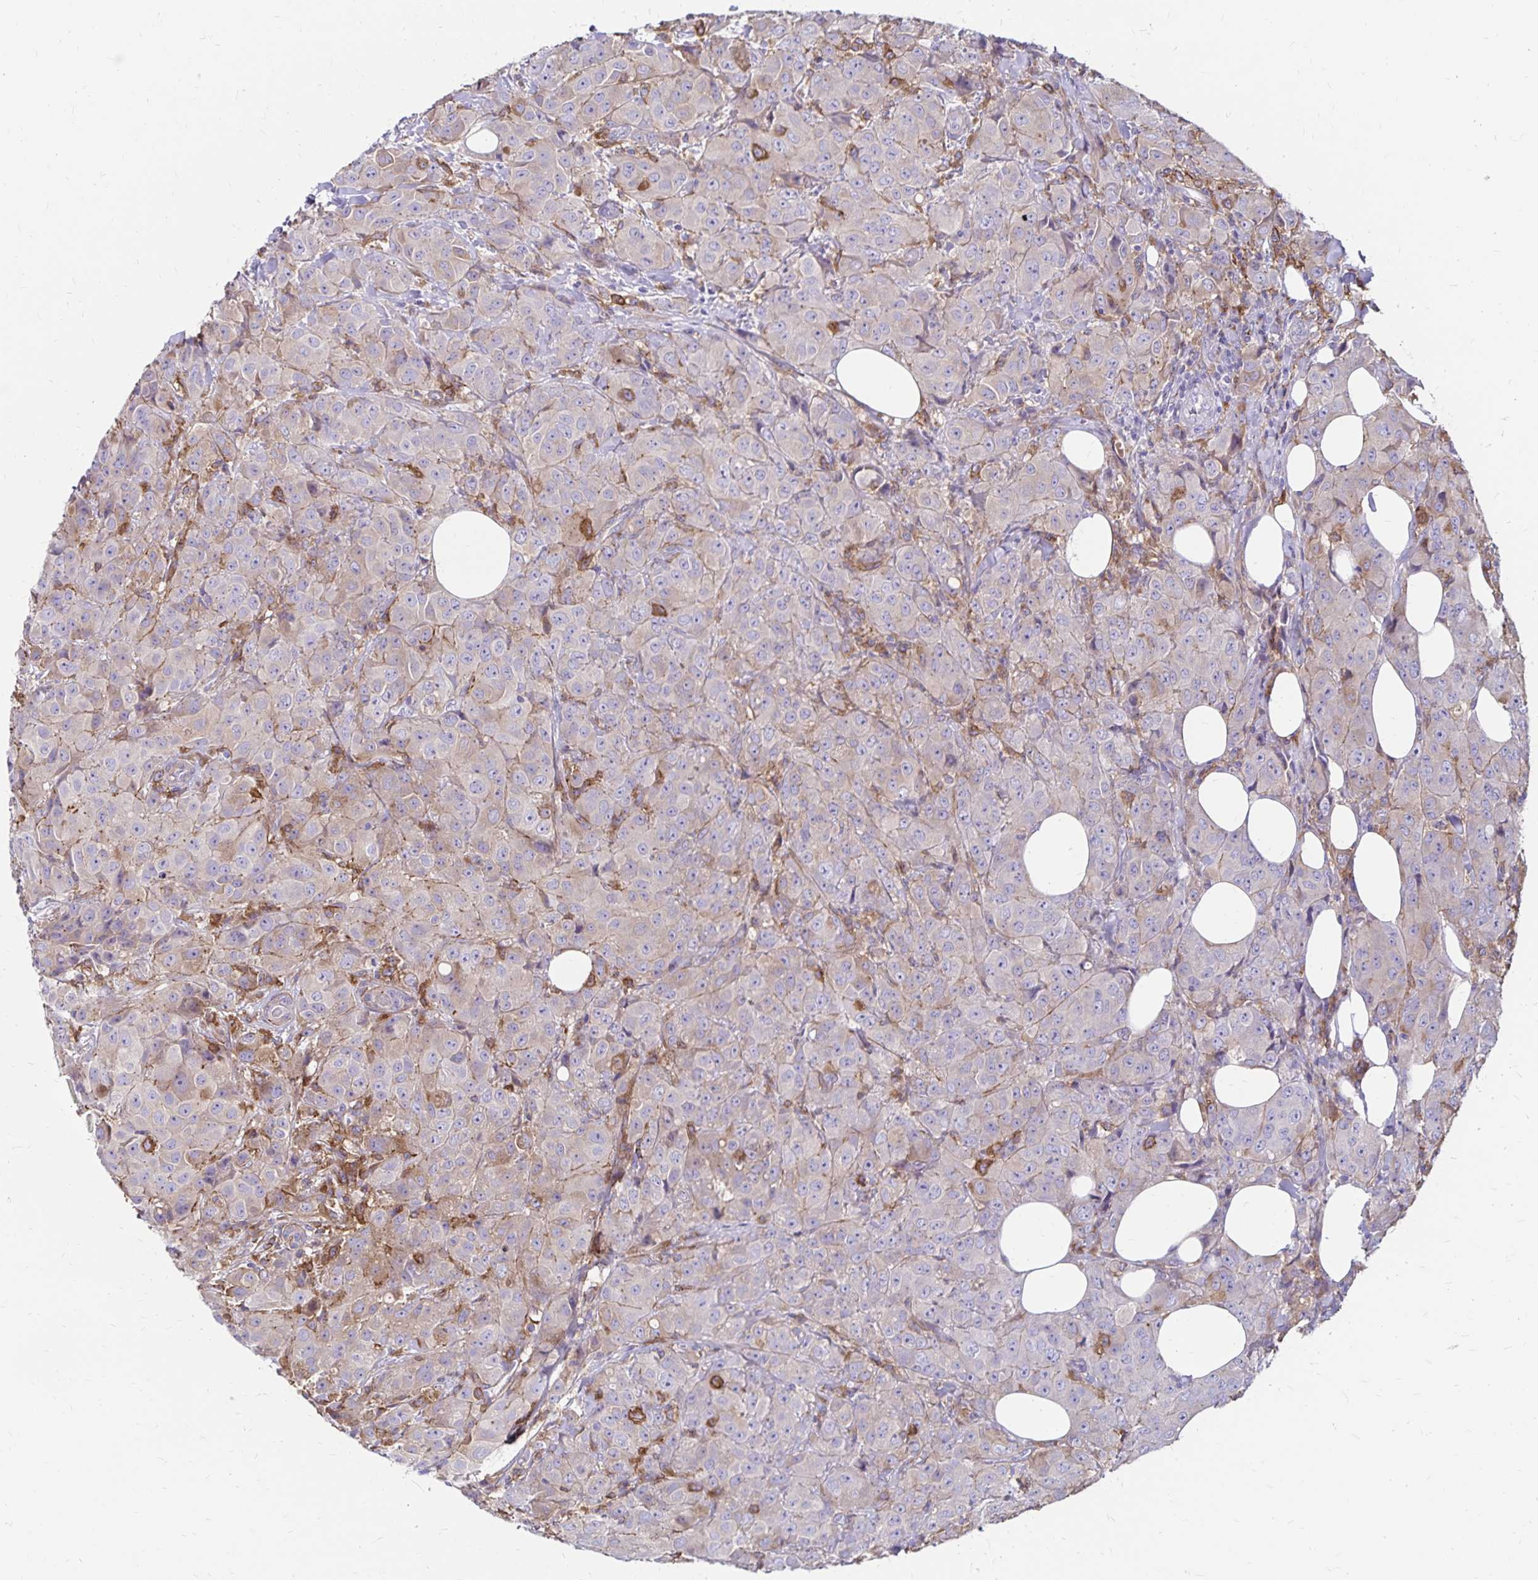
{"staining": {"intensity": "weak", "quantity": "<25%", "location": "cytoplasmic/membranous"}, "tissue": "breast cancer", "cell_type": "Tumor cells", "image_type": "cancer", "snomed": [{"axis": "morphology", "description": "Normal tissue, NOS"}, {"axis": "morphology", "description": "Duct carcinoma"}, {"axis": "topography", "description": "Breast"}], "caption": "An IHC histopathology image of breast cancer (infiltrating ductal carcinoma) is shown. There is no staining in tumor cells of breast cancer (infiltrating ductal carcinoma).", "gene": "TNS3", "patient": {"sex": "female", "age": 43}}